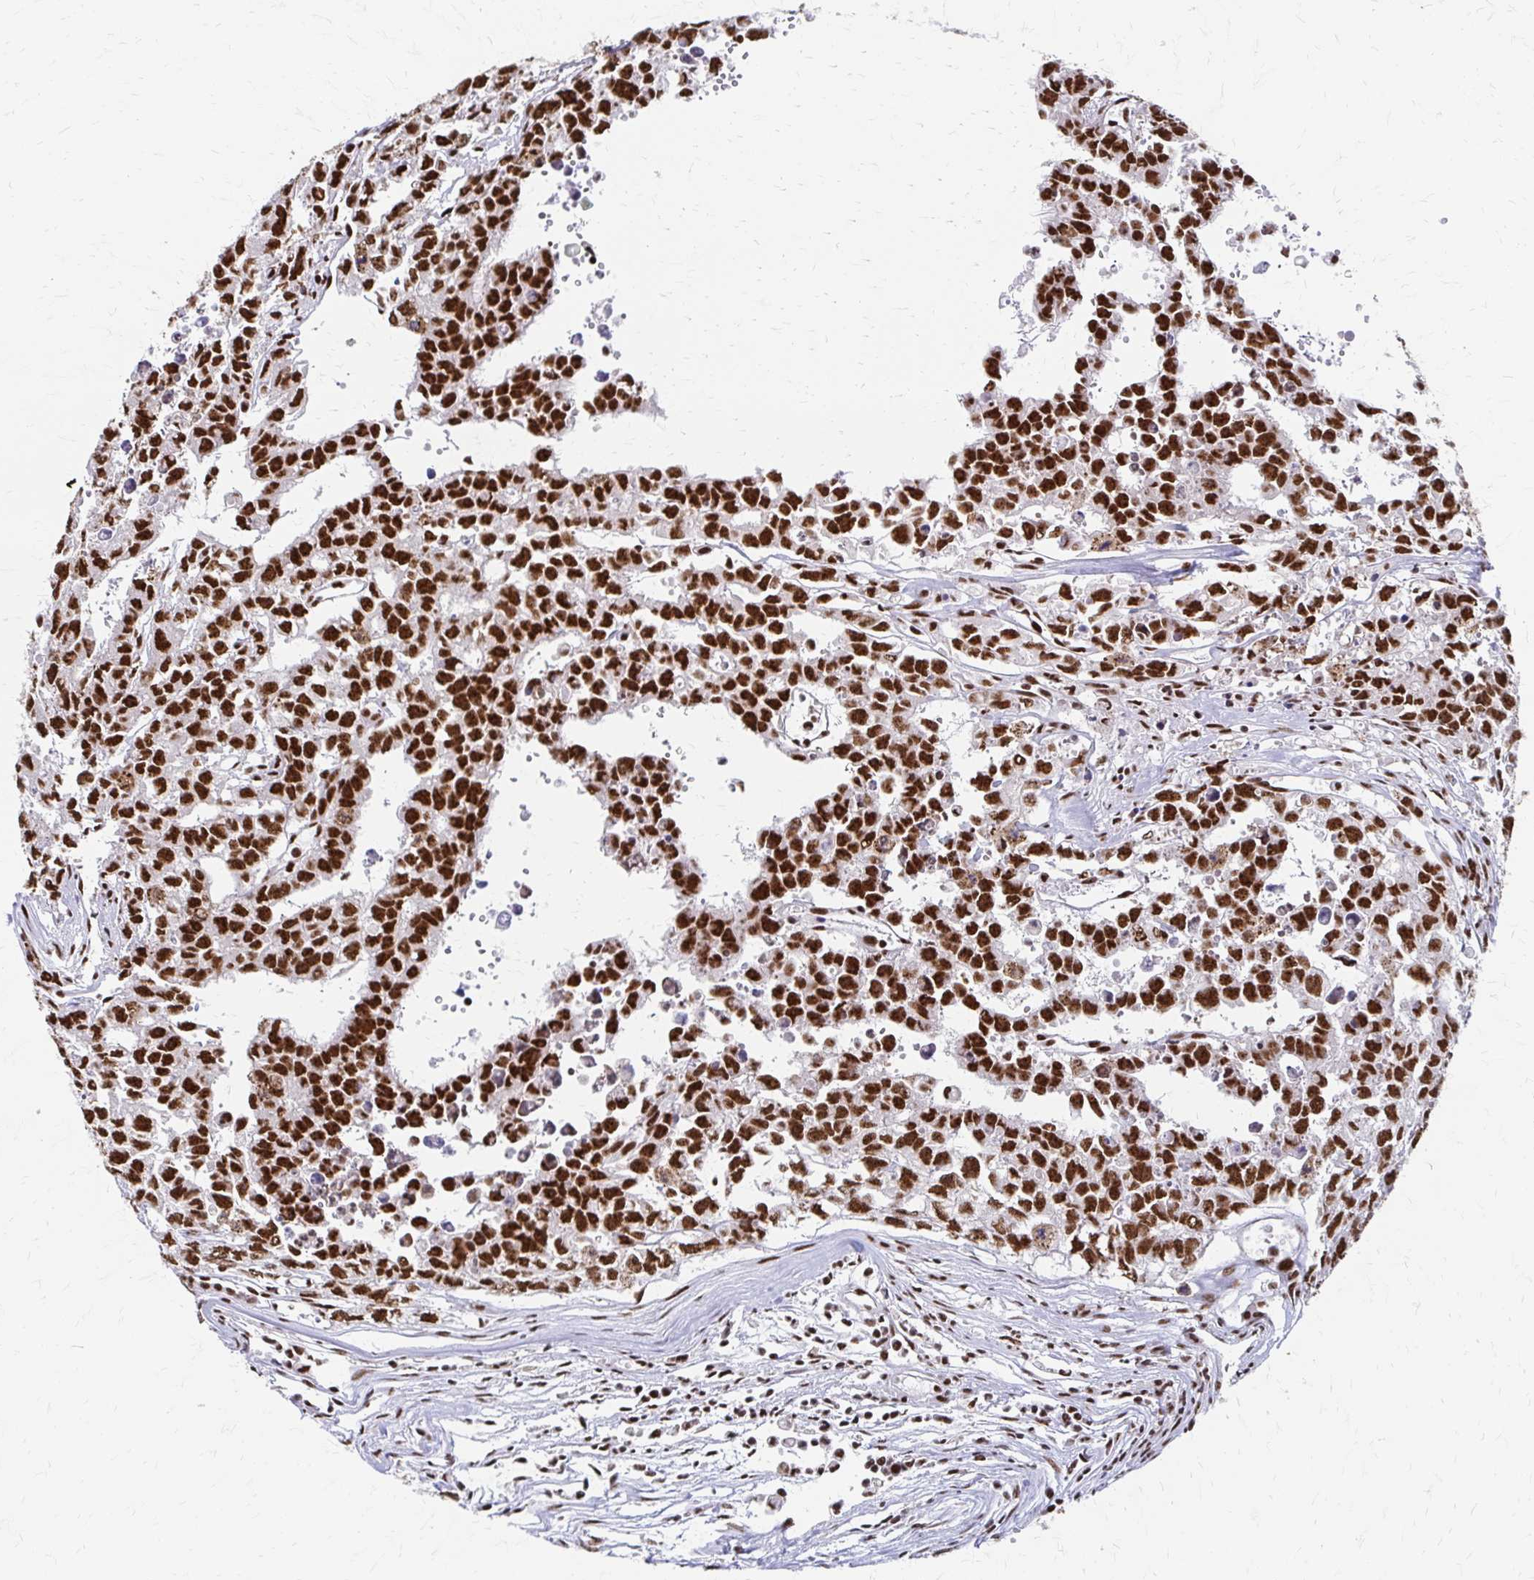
{"staining": {"intensity": "strong", "quantity": ">75%", "location": "nuclear"}, "tissue": "testis cancer", "cell_type": "Tumor cells", "image_type": "cancer", "snomed": [{"axis": "morphology", "description": "Carcinoma, Embryonal, NOS"}, {"axis": "morphology", "description": "Teratoma, malignant, NOS"}, {"axis": "topography", "description": "Testis"}], "caption": "DAB (3,3'-diaminobenzidine) immunohistochemical staining of testis cancer demonstrates strong nuclear protein positivity in about >75% of tumor cells.", "gene": "CNKSR3", "patient": {"sex": "male", "age": 24}}